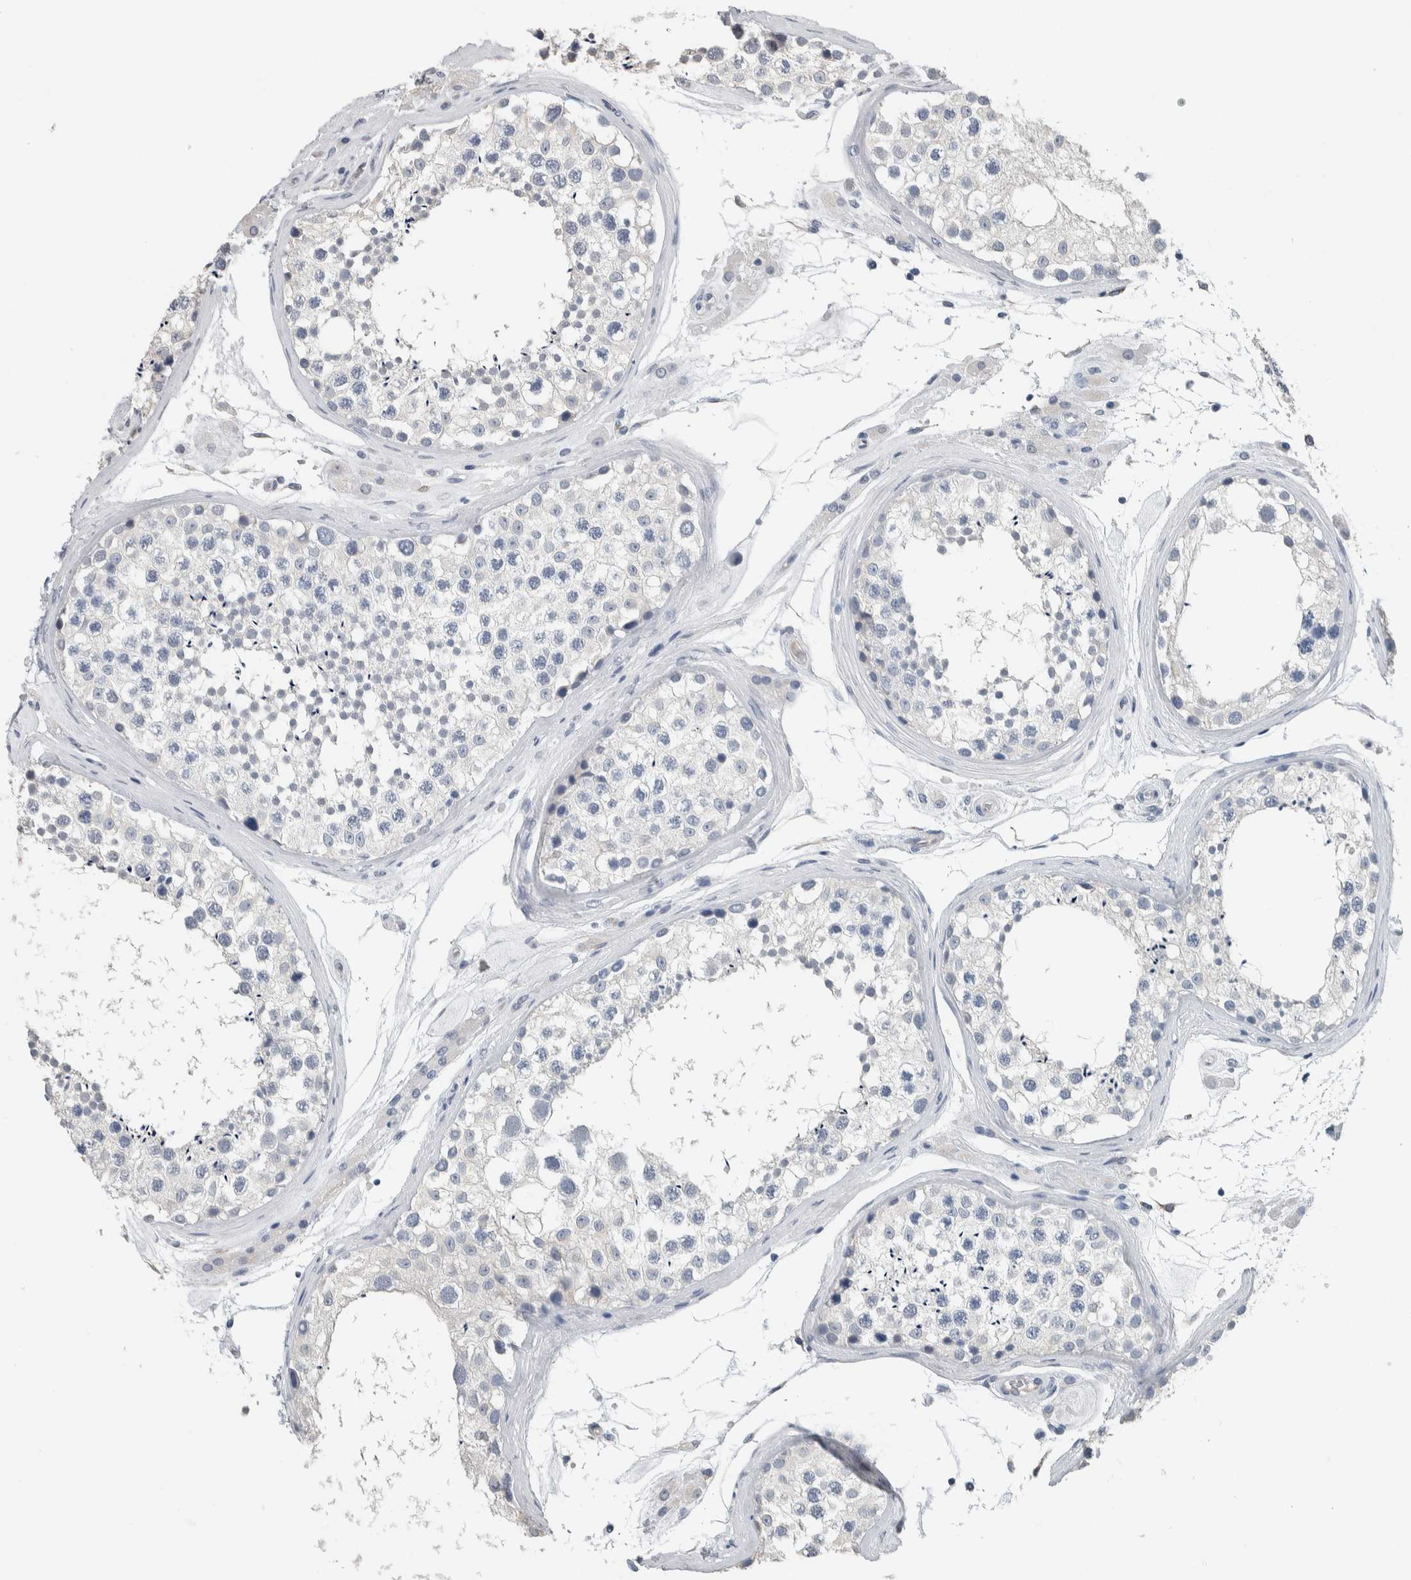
{"staining": {"intensity": "negative", "quantity": "none", "location": "none"}, "tissue": "testis", "cell_type": "Cells in seminiferous ducts", "image_type": "normal", "snomed": [{"axis": "morphology", "description": "Normal tissue, NOS"}, {"axis": "topography", "description": "Testis"}], "caption": "Normal testis was stained to show a protein in brown. There is no significant positivity in cells in seminiferous ducts. The staining was performed using DAB (3,3'-diaminobenzidine) to visualize the protein expression in brown, while the nuclei were stained in blue with hematoxylin (Magnification: 20x).", "gene": "NEFM", "patient": {"sex": "male", "age": 46}}